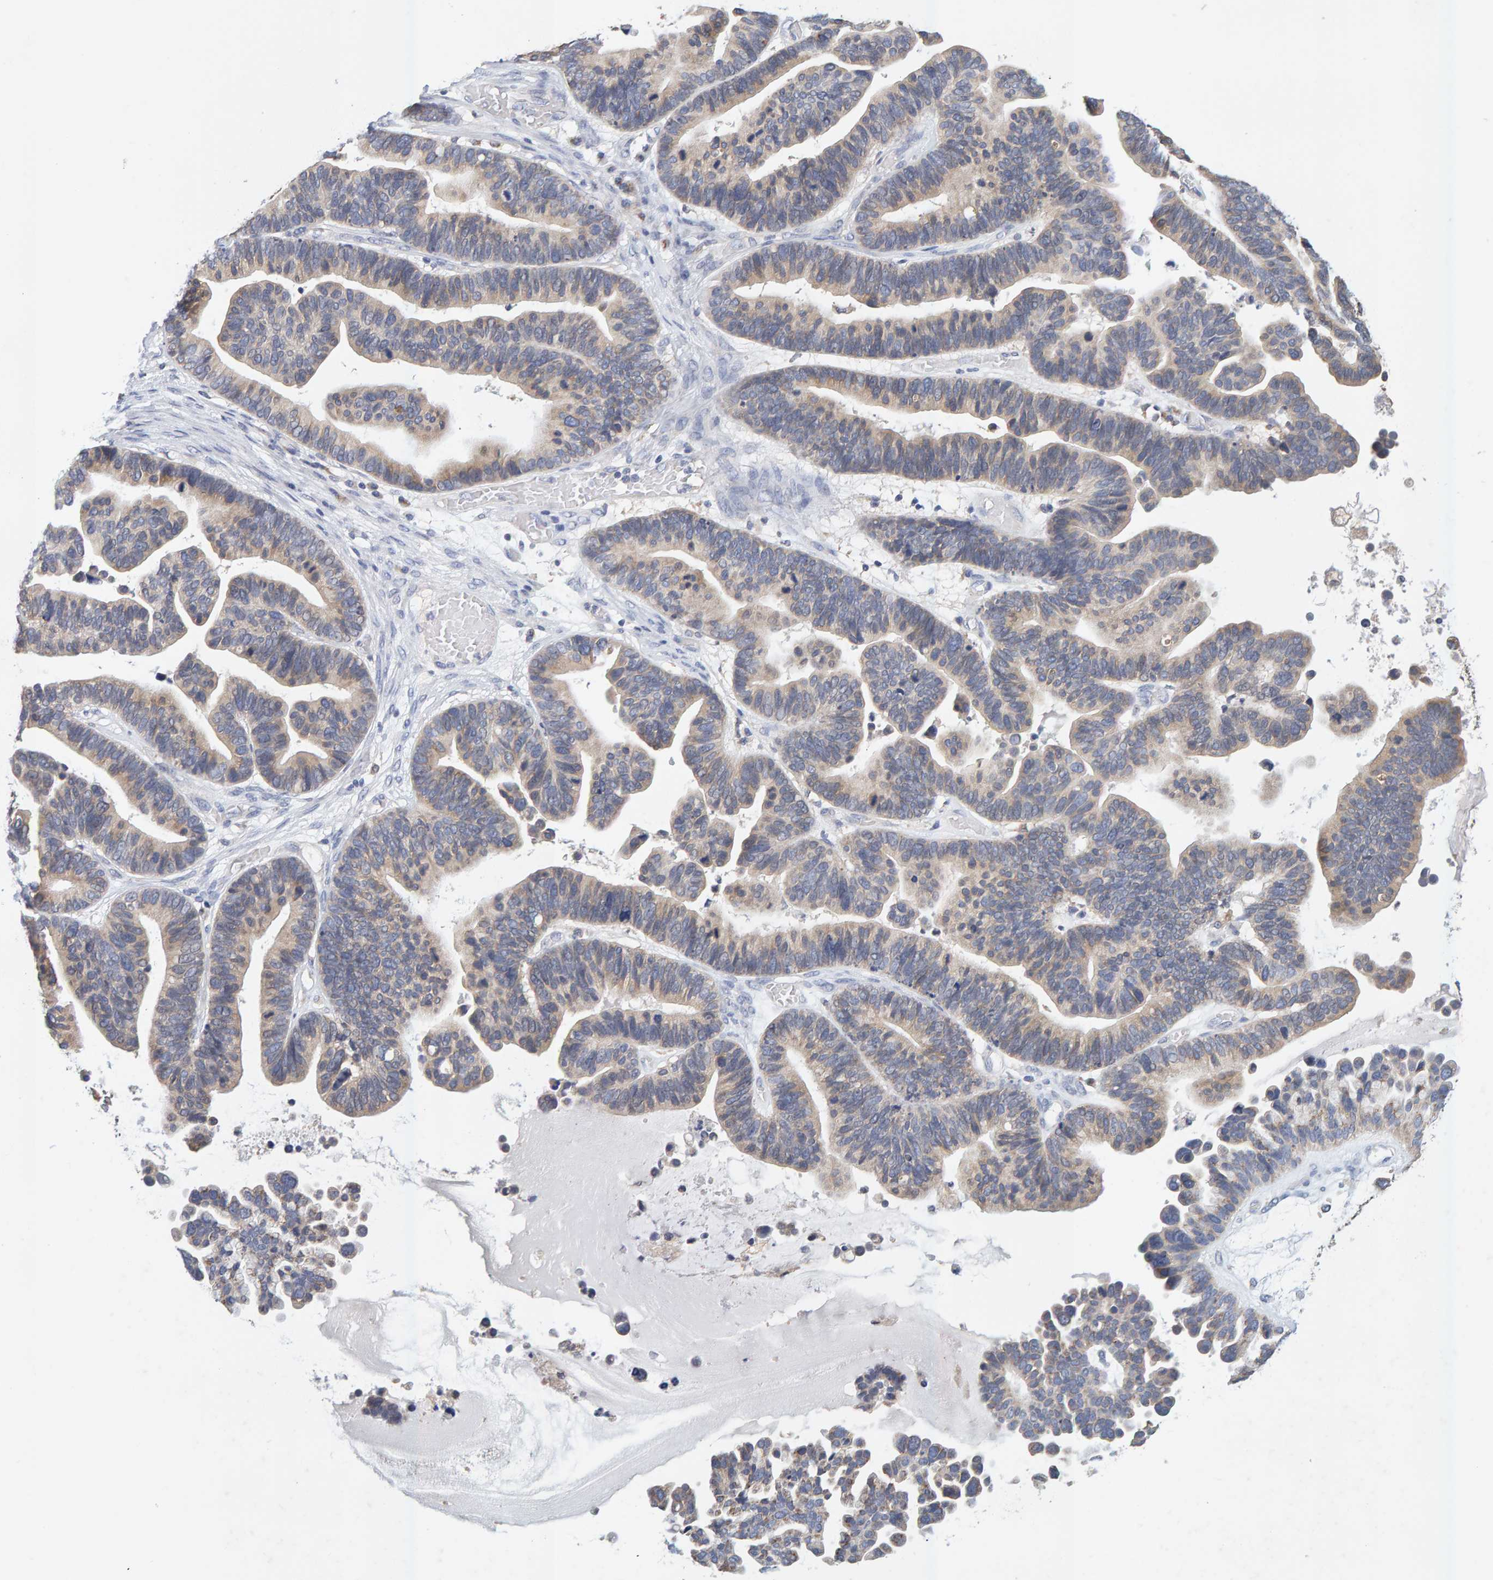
{"staining": {"intensity": "weak", "quantity": ">75%", "location": "cytoplasmic/membranous"}, "tissue": "ovarian cancer", "cell_type": "Tumor cells", "image_type": "cancer", "snomed": [{"axis": "morphology", "description": "Cystadenocarcinoma, serous, NOS"}, {"axis": "topography", "description": "Ovary"}], "caption": "Tumor cells show low levels of weak cytoplasmic/membranous expression in approximately >75% of cells in serous cystadenocarcinoma (ovarian).", "gene": "SGPL1", "patient": {"sex": "female", "age": 56}}